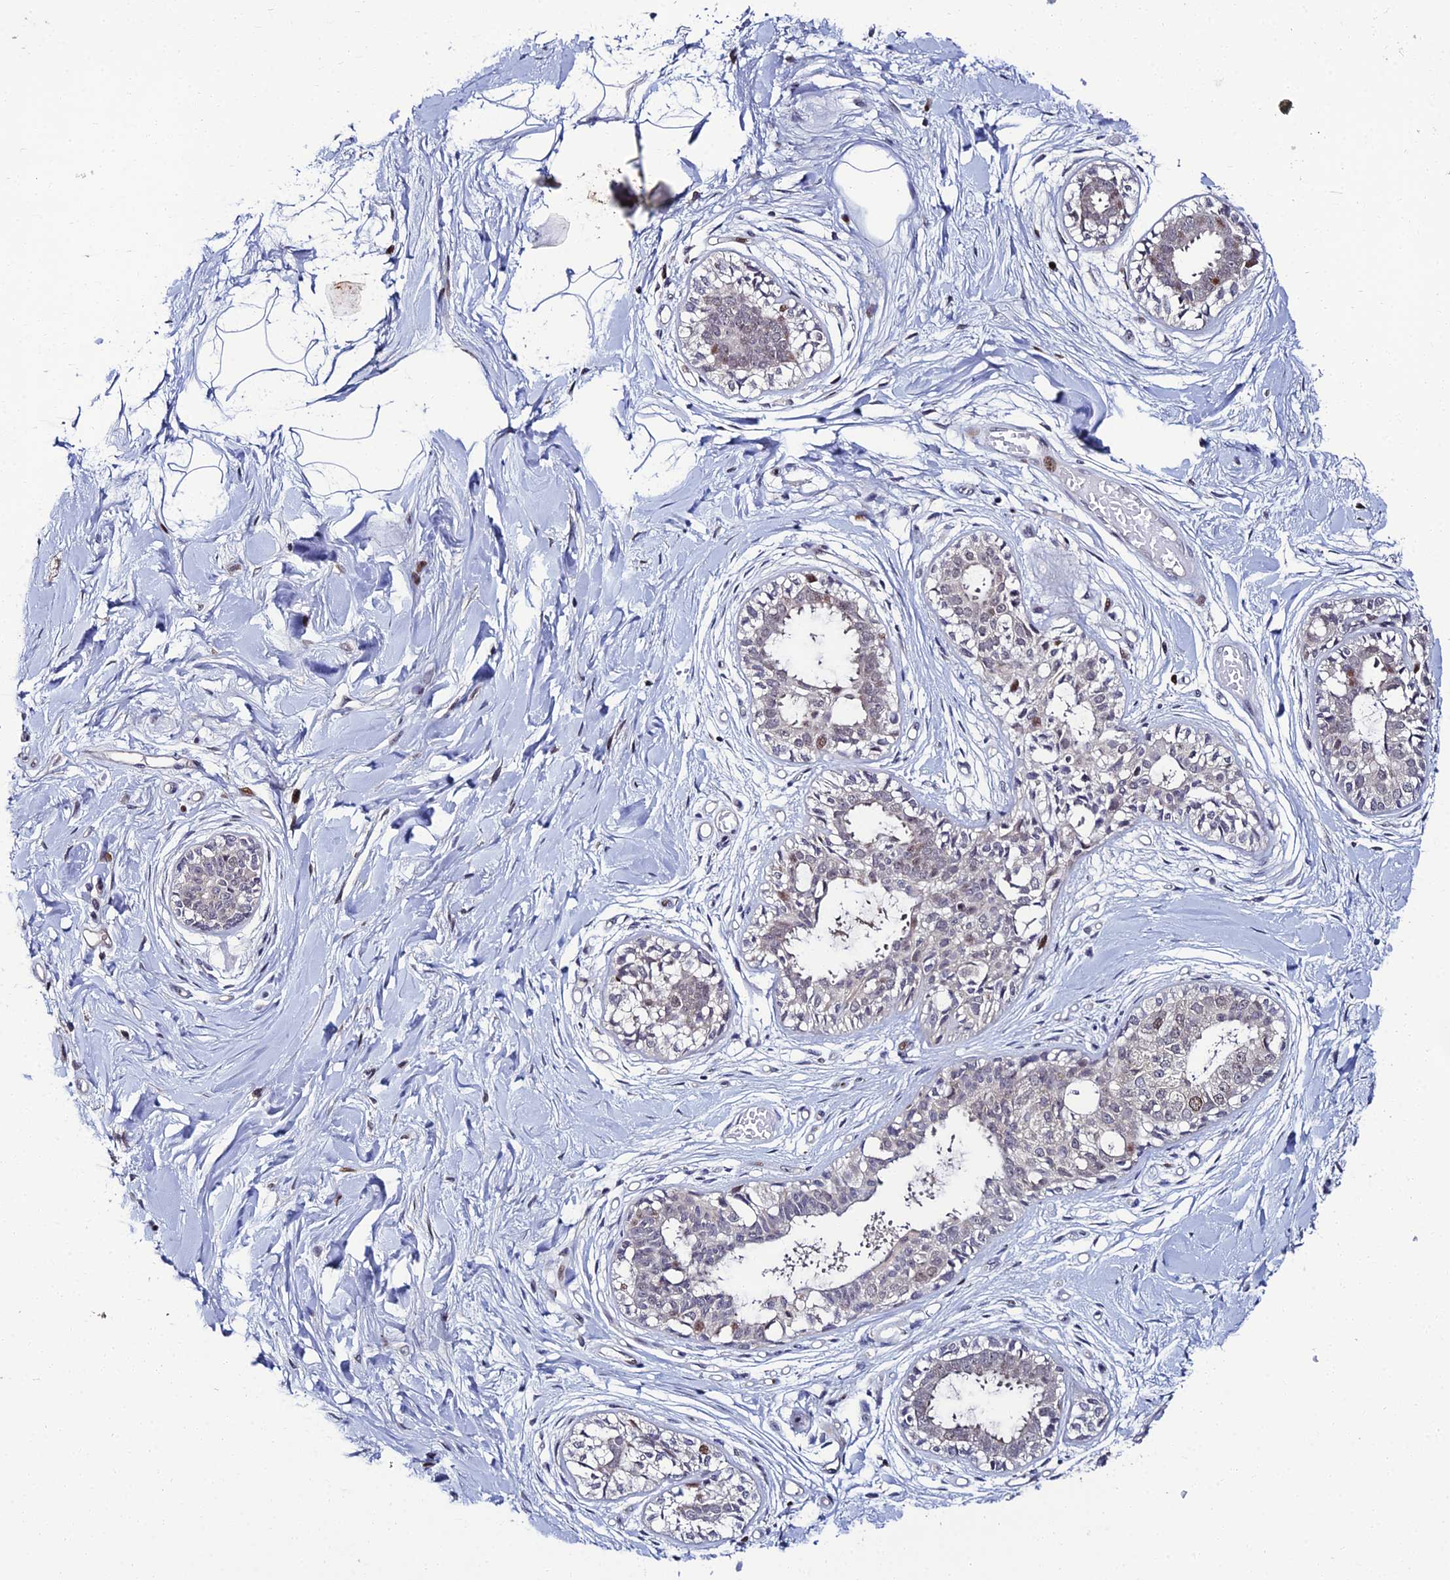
{"staining": {"intensity": "negative", "quantity": "none", "location": "none"}, "tissue": "breast", "cell_type": "Adipocytes", "image_type": "normal", "snomed": [{"axis": "morphology", "description": "Normal tissue, NOS"}, {"axis": "topography", "description": "Breast"}], "caption": "This is an IHC histopathology image of normal breast. There is no staining in adipocytes.", "gene": "TAF9B", "patient": {"sex": "female", "age": 45}}